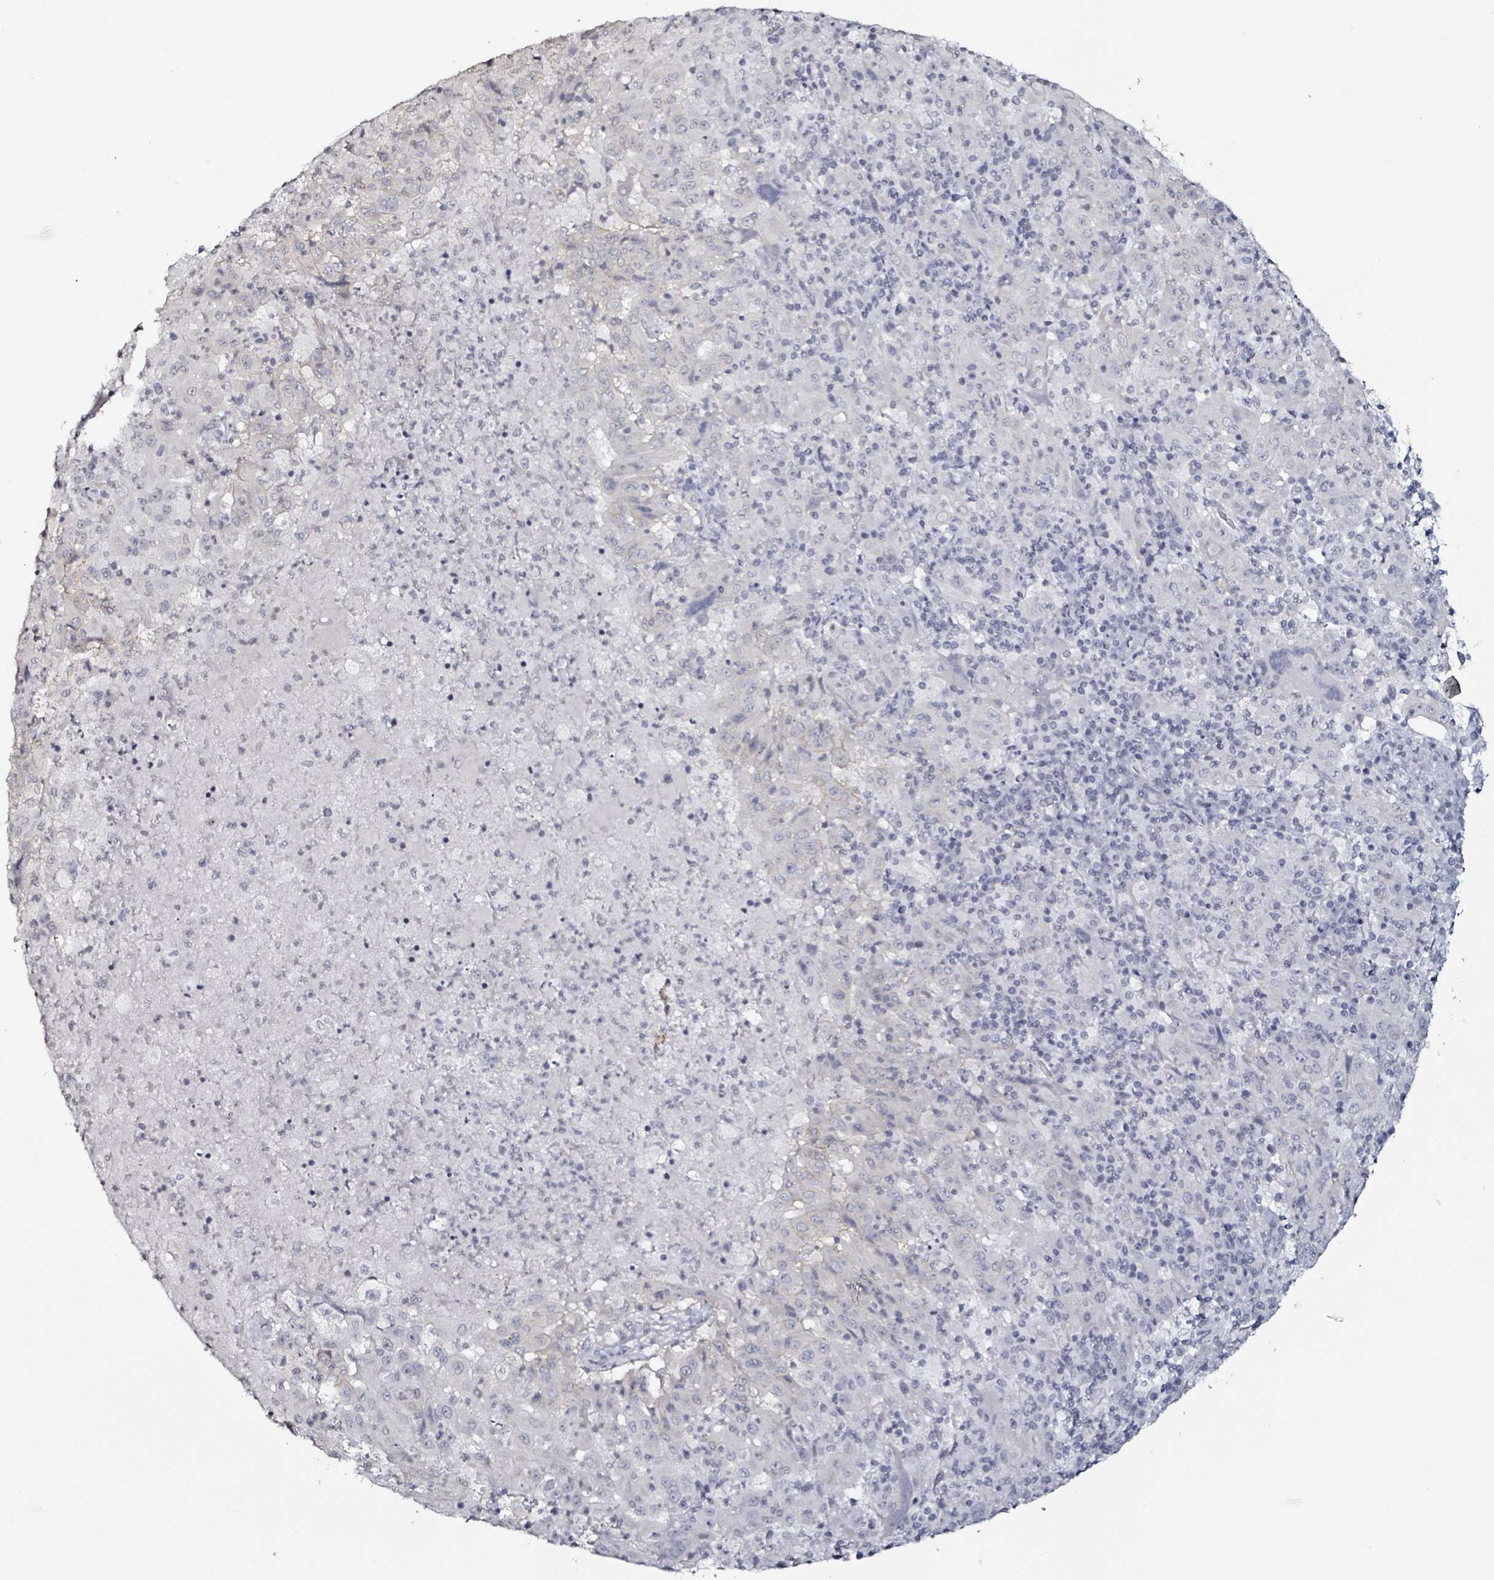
{"staining": {"intensity": "negative", "quantity": "none", "location": "none"}, "tissue": "pancreatic cancer", "cell_type": "Tumor cells", "image_type": "cancer", "snomed": [{"axis": "morphology", "description": "Adenocarcinoma, NOS"}, {"axis": "topography", "description": "Pancreas"}], "caption": "Tumor cells show no significant protein positivity in pancreatic cancer.", "gene": "CA9", "patient": {"sex": "male", "age": 63}}